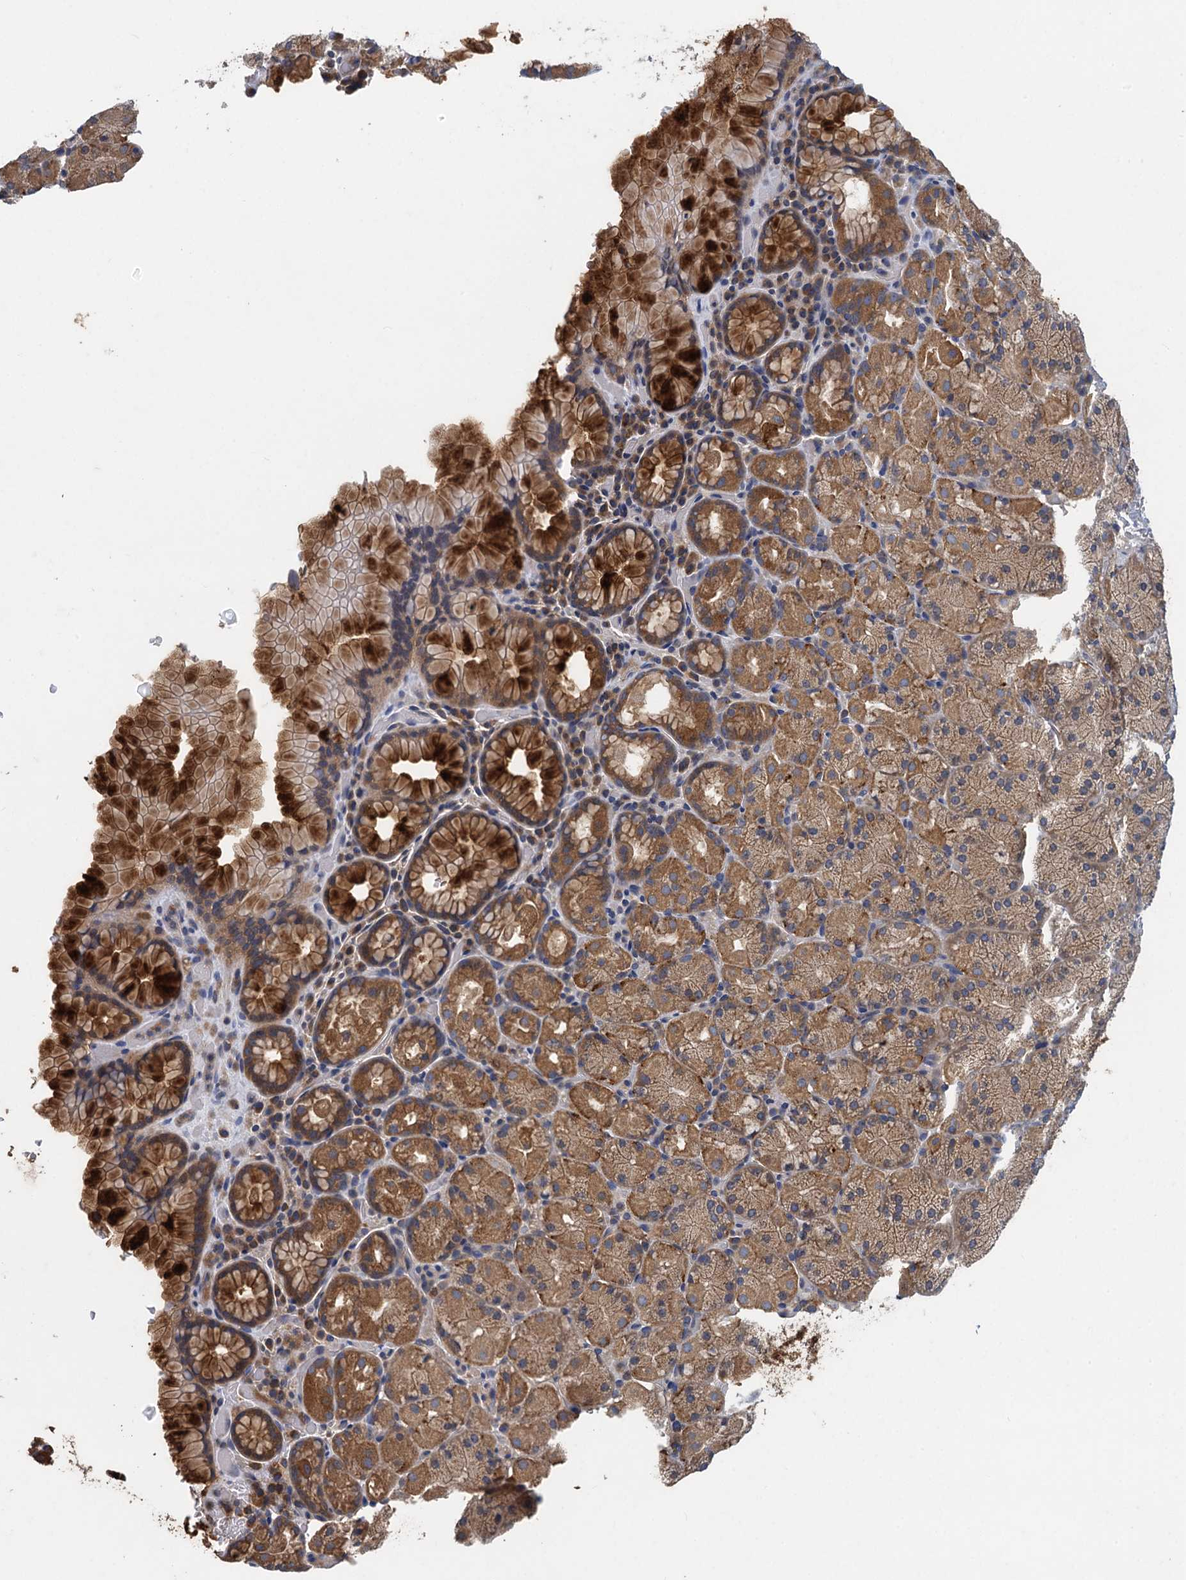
{"staining": {"intensity": "strong", "quantity": ">75%", "location": "cytoplasmic/membranous"}, "tissue": "stomach", "cell_type": "Glandular cells", "image_type": "normal", "snomed": [{"axis": "morphology", "description": "Normal tissue, NOS"}, {"axis": "topography", "description": "Stomach, upper"}, {"axis": "topography", "description": "Stomach, lower"}], "caption": "Brown immunohistochemical staining in benign stomach displays strong cytoplasmic/membranous positivity in about >75% of glandular cells.", "gene": "SNAP29", "patient": {"sex": "male", "age": 80}}